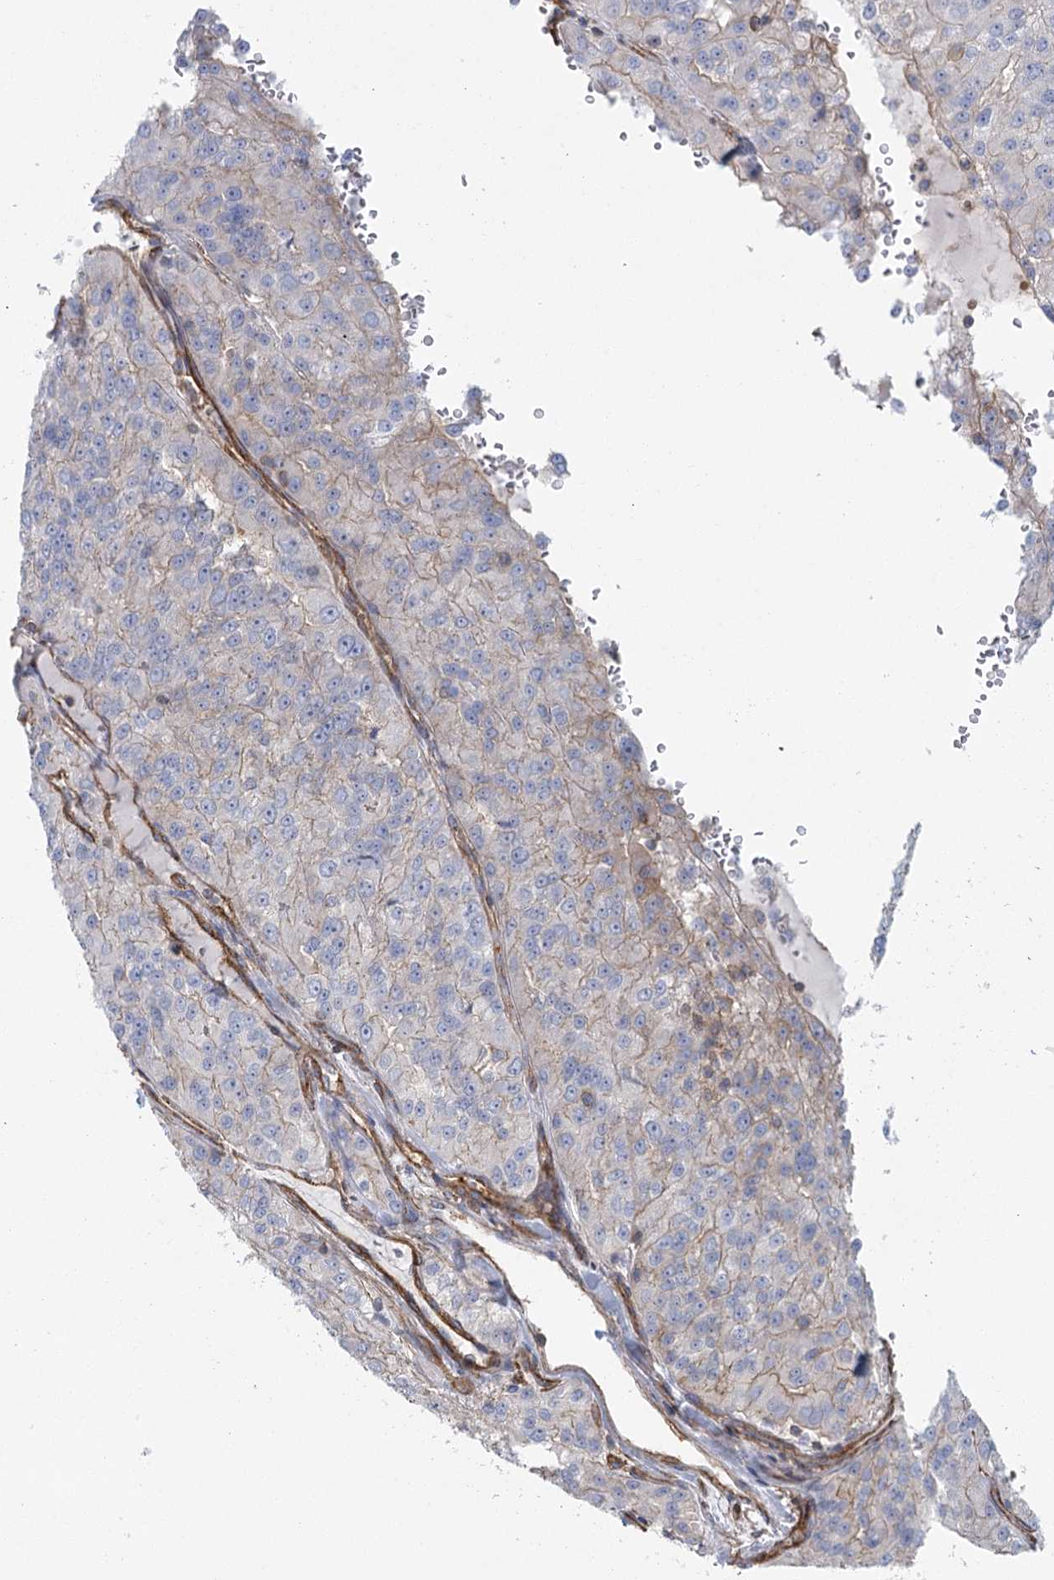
{"staining": {"intensity": "negative", "quantity": "none", "location": "none"}, "tissue": "renal cancer", "cell_type": "Tumor cells", "image_type": "cancer", "snomed": [{"axis": "morphology", "description": "Adenocarcinoma, NOS"}, {"axis": "topography", "description": "Kidney"}], "caption": "Immunohistochemistry micrograph of human renal adenocarcinoma stained for a protein (brown), which shows no positivity in tumor cells.", "gene": "IFT46", "patient": {"sex": "female", "age": 63}}